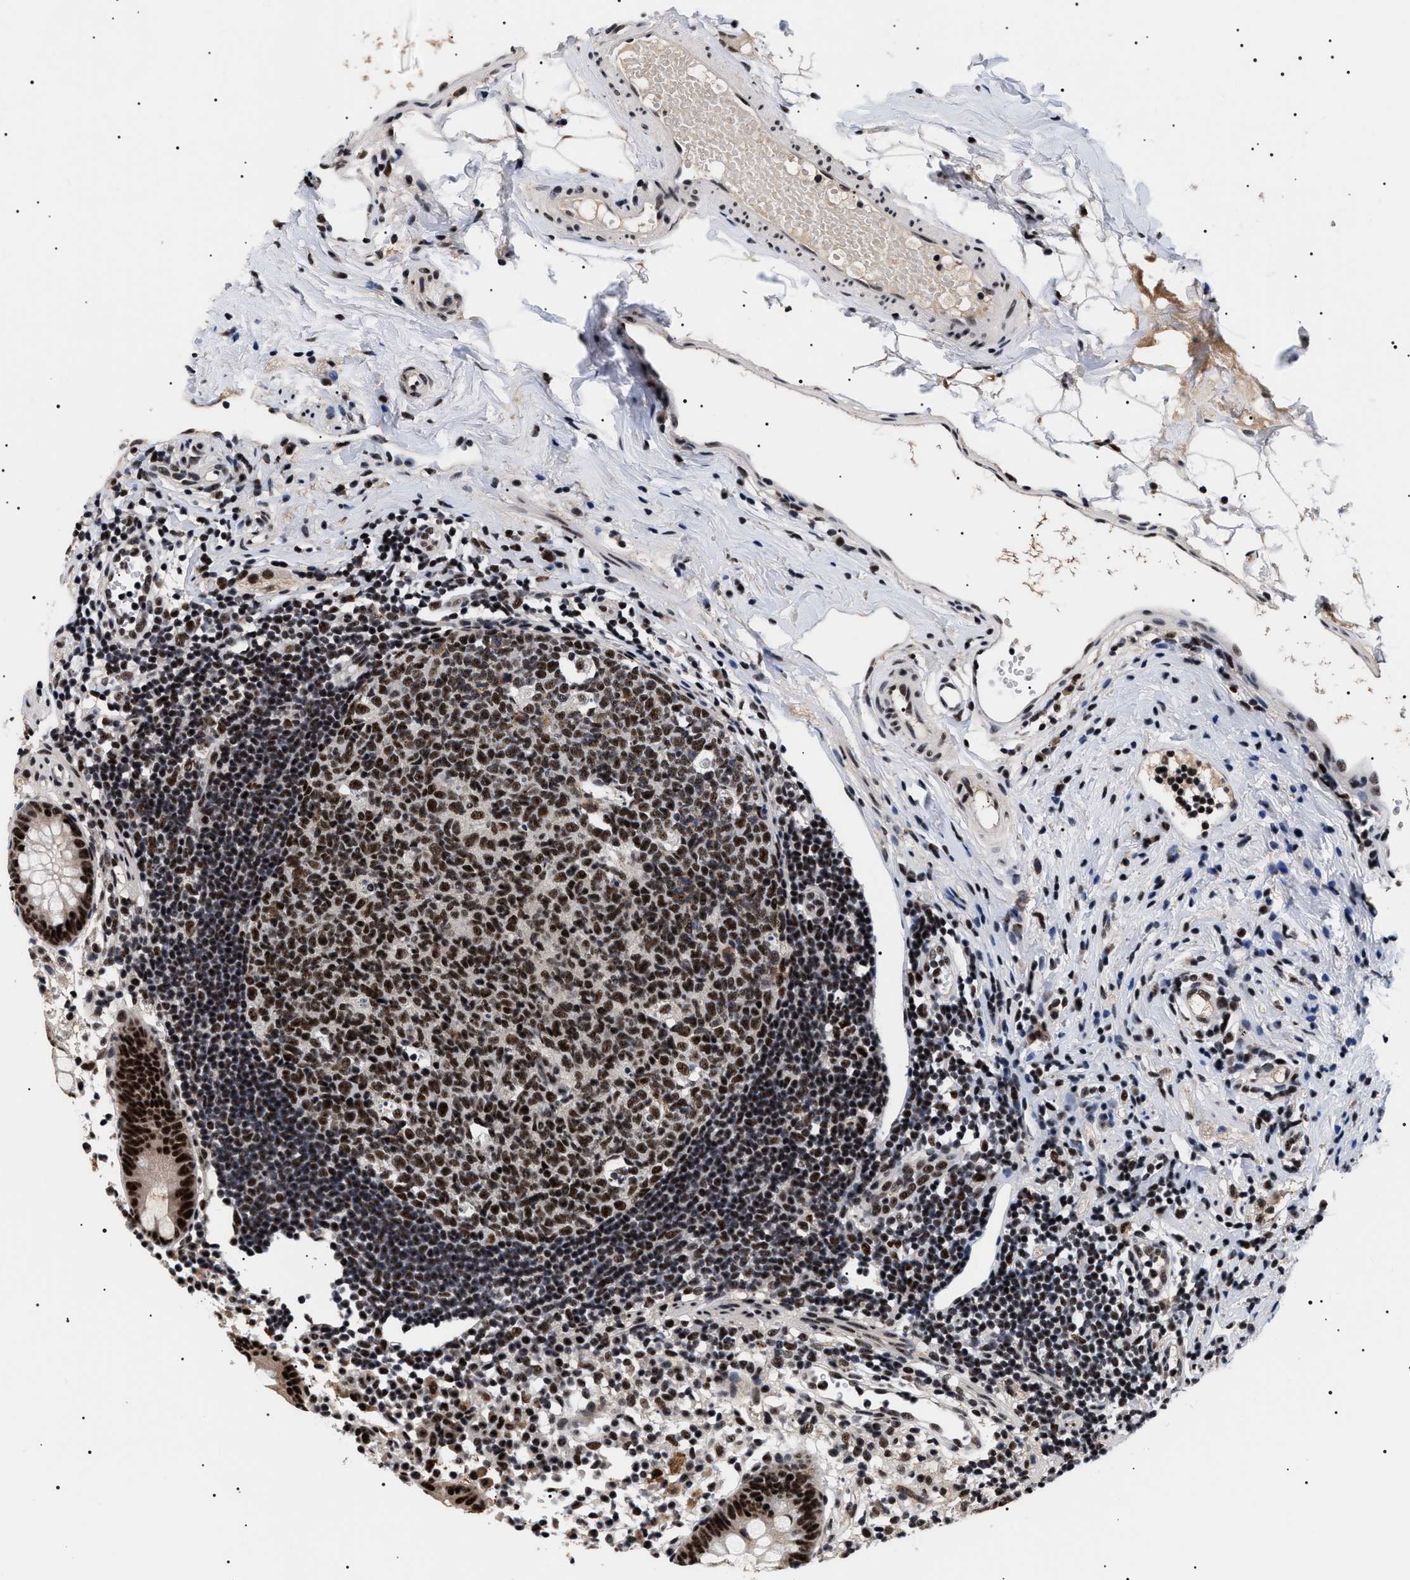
{"staining": {"intensity": "strong", "quantity": ">75%", "location": "nuclear"}, "tissue": "appendix", "cell_type": "Glandular cells", "image_type": "normal", "snomed": [{"axis": "morphology", "description": "Normal tissue, NOS"}, {"axis": "topography", "description": "Appendix"}], "caption": "Strong nuclear expression for a protein is identified in about >75% of glandular cells of benign appendix using immunohistochemistry (IHC).", "gene": "CAAP1", "patient": {"sex": "female", "age": 20}}